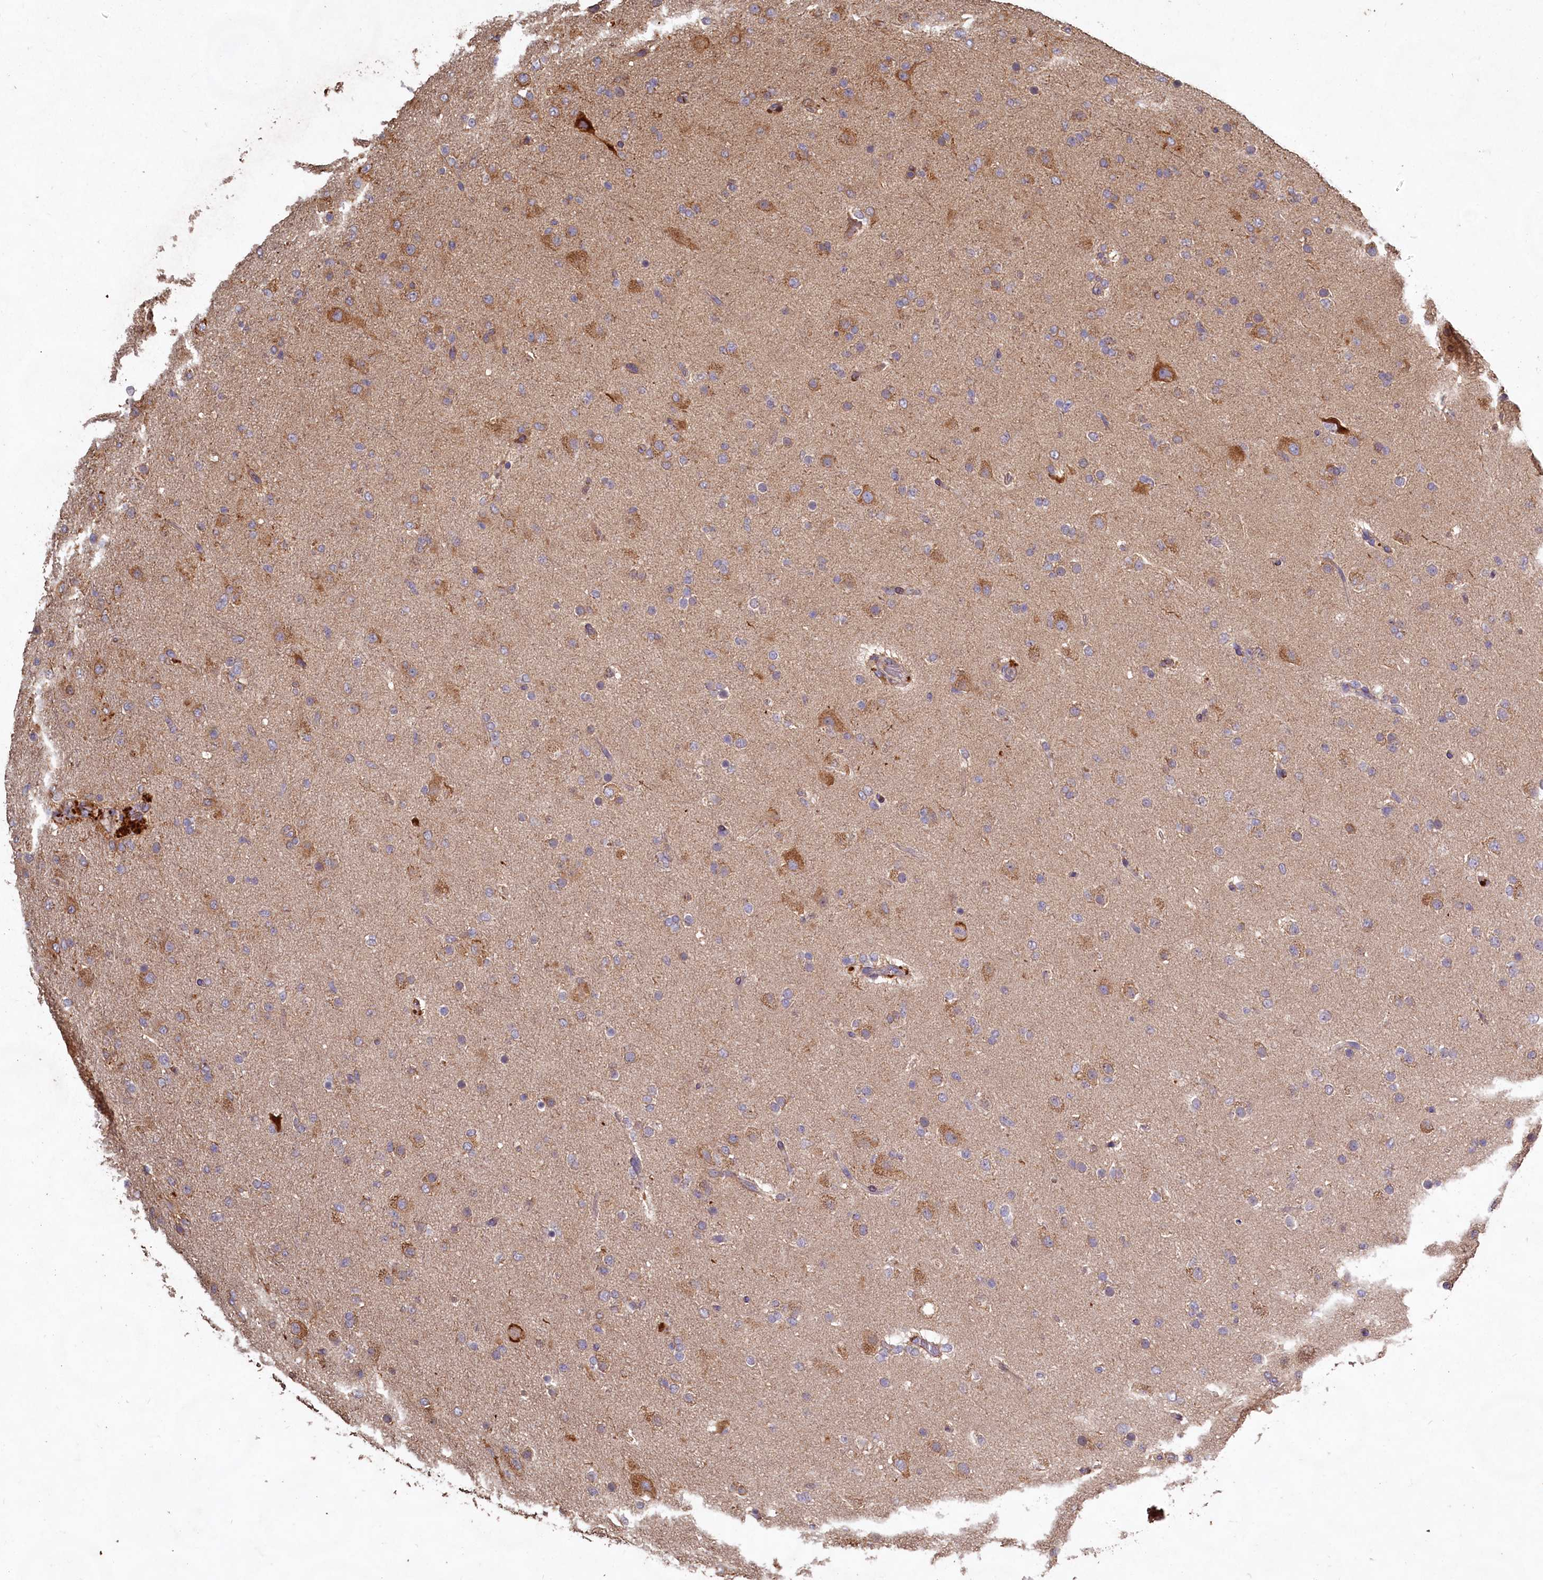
{"staining": {"intensity": "weak", "quantity": "25%-75%", "location": "cytoplasmic/membranous"}, "tissue": "glioma", "cell_type": "Tumor cells", "image_type": "cancer", "snomed": [{"axis": "morphology", "description": "Glioma, malignant, Low grade"}, {"axis": "topography", "description": "Brain"}], "caption": "Immunohistochemistry staining of low-grade glioma (malignant), which demonstrates low levels of weak cytoplasmic/membranous expression in about 25%-75% of tumor cells indicating weak cytoplasmic/membranous protein expression. The staining was performed using DAB (brown) for protein detection and nuclei were counterstained in hematoxylin (blue).", "gene": "FUNDC1", "patient": {"sex": "male", "age": 65}}